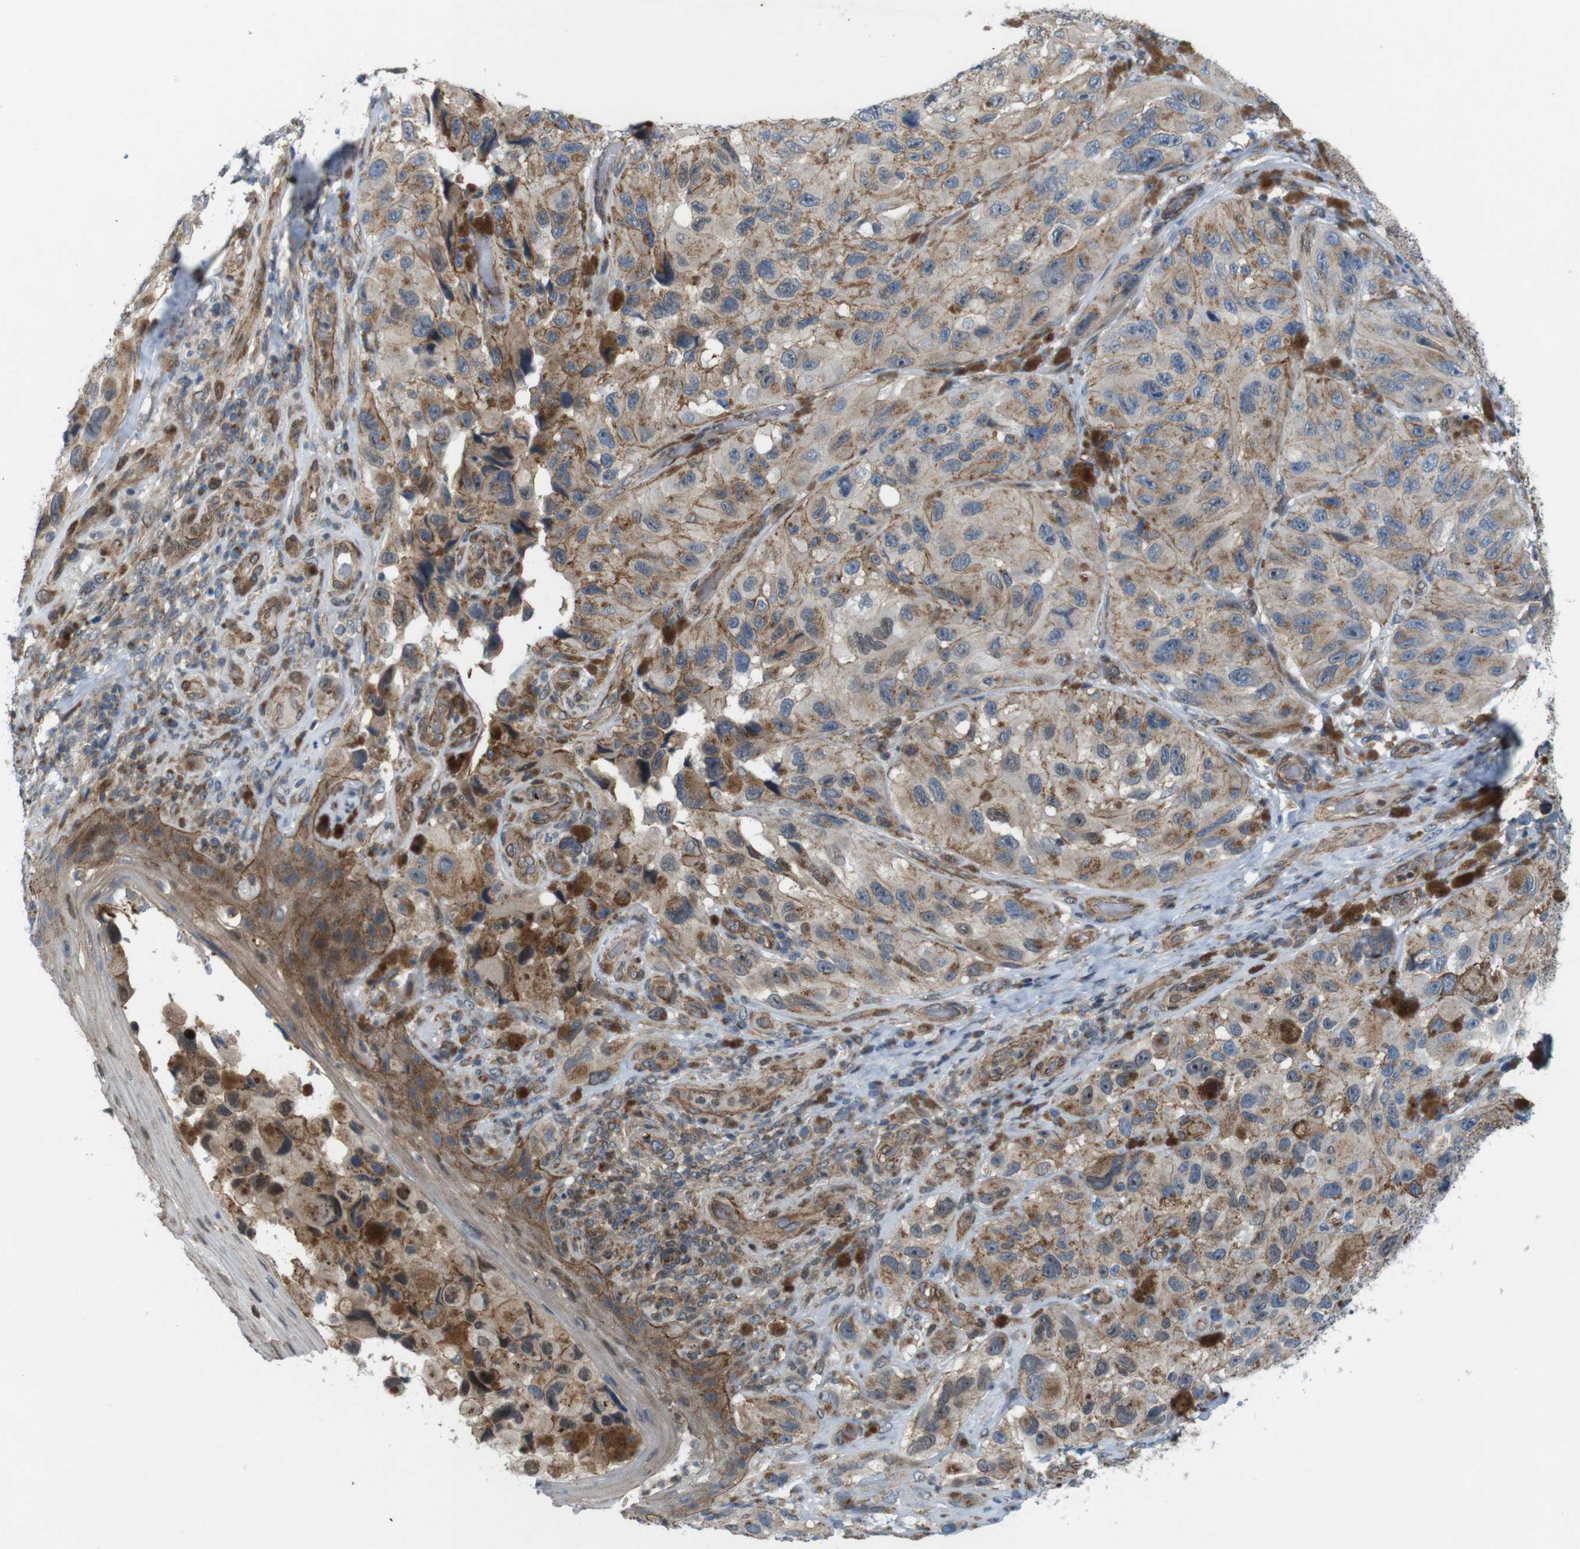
{"staining": {"intensity": "weak", "quantity": ">75%", "location": "cytoplasmic/membranous,nuclear"}, "tissue": "melanoma", "cell_type": "Tumor cells", "image_type": "cancer", "snomed": [{"axis": "morphology", "description": "Malignant melanoma, NOS"}, {"axis": "topography", "description": "Skin"}], "caption": "Immunohistochemical staining of malignant melanoma demonstrates low levels of weak cytoplasmic/membranous and nuclear expression in approximately >75% of tumor cells. (DAB IHC with brightfield microscopy, high magnification).", "gene": "SKI", "patient": {"sex": "female", "age": 73}}